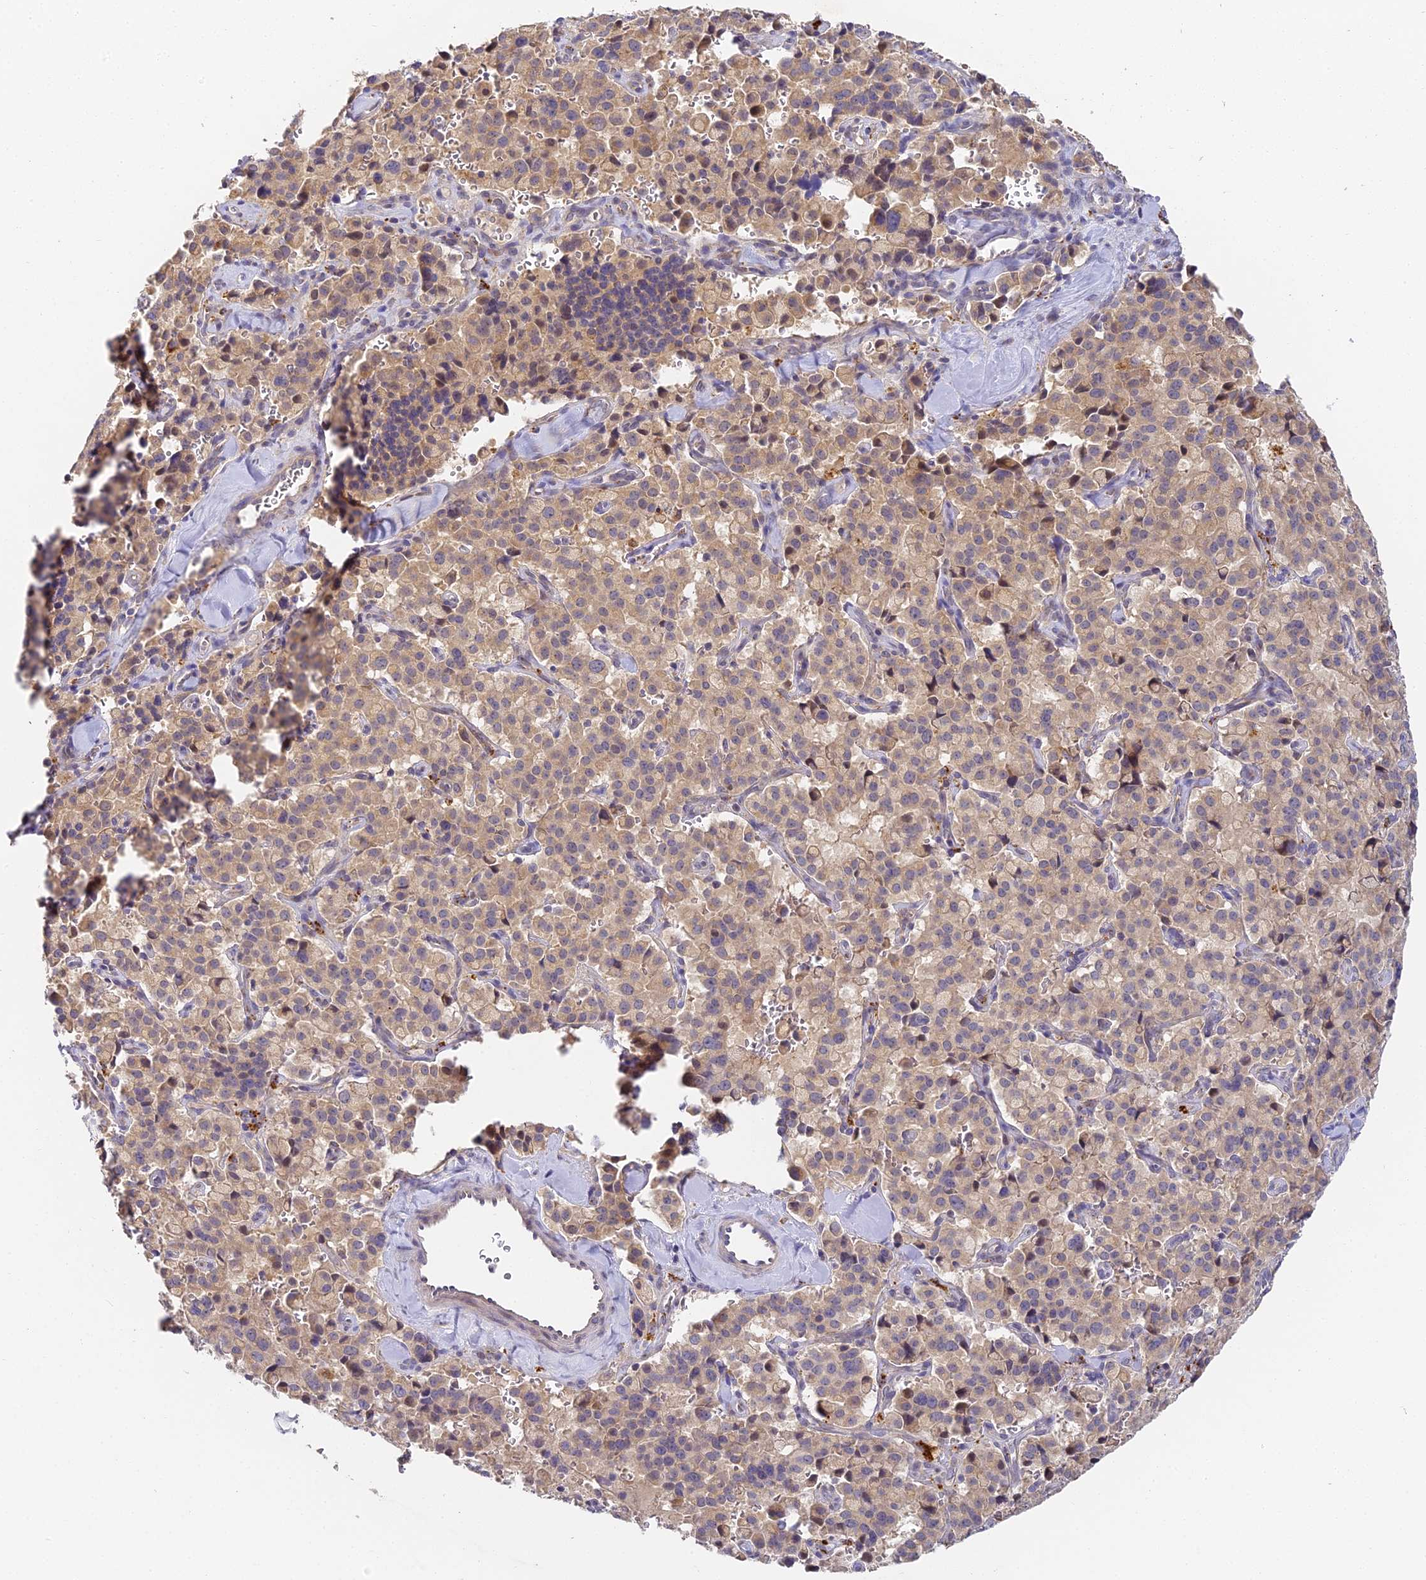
{"staining": {"intensity": "weak", "quantity": ">75%", "location": "cytoplasmic/membranous"}, "tissue": "pancreatic cancer", "cell_type": "Tumor cells", "image_type": "cancer", "snomed": [{"axis": "morphology", "description": "Adenocarcinoma, NOS"}, {"axis": "topography", "description": "Pancreas"}], "caption": "Weak cytoplasmic/membranous expression is present in about >75% of tumor cells in adenocarcinoma (pancreatic).", "gene": "DNAAF10", "patient": {"sex": "male", "age": 65}}